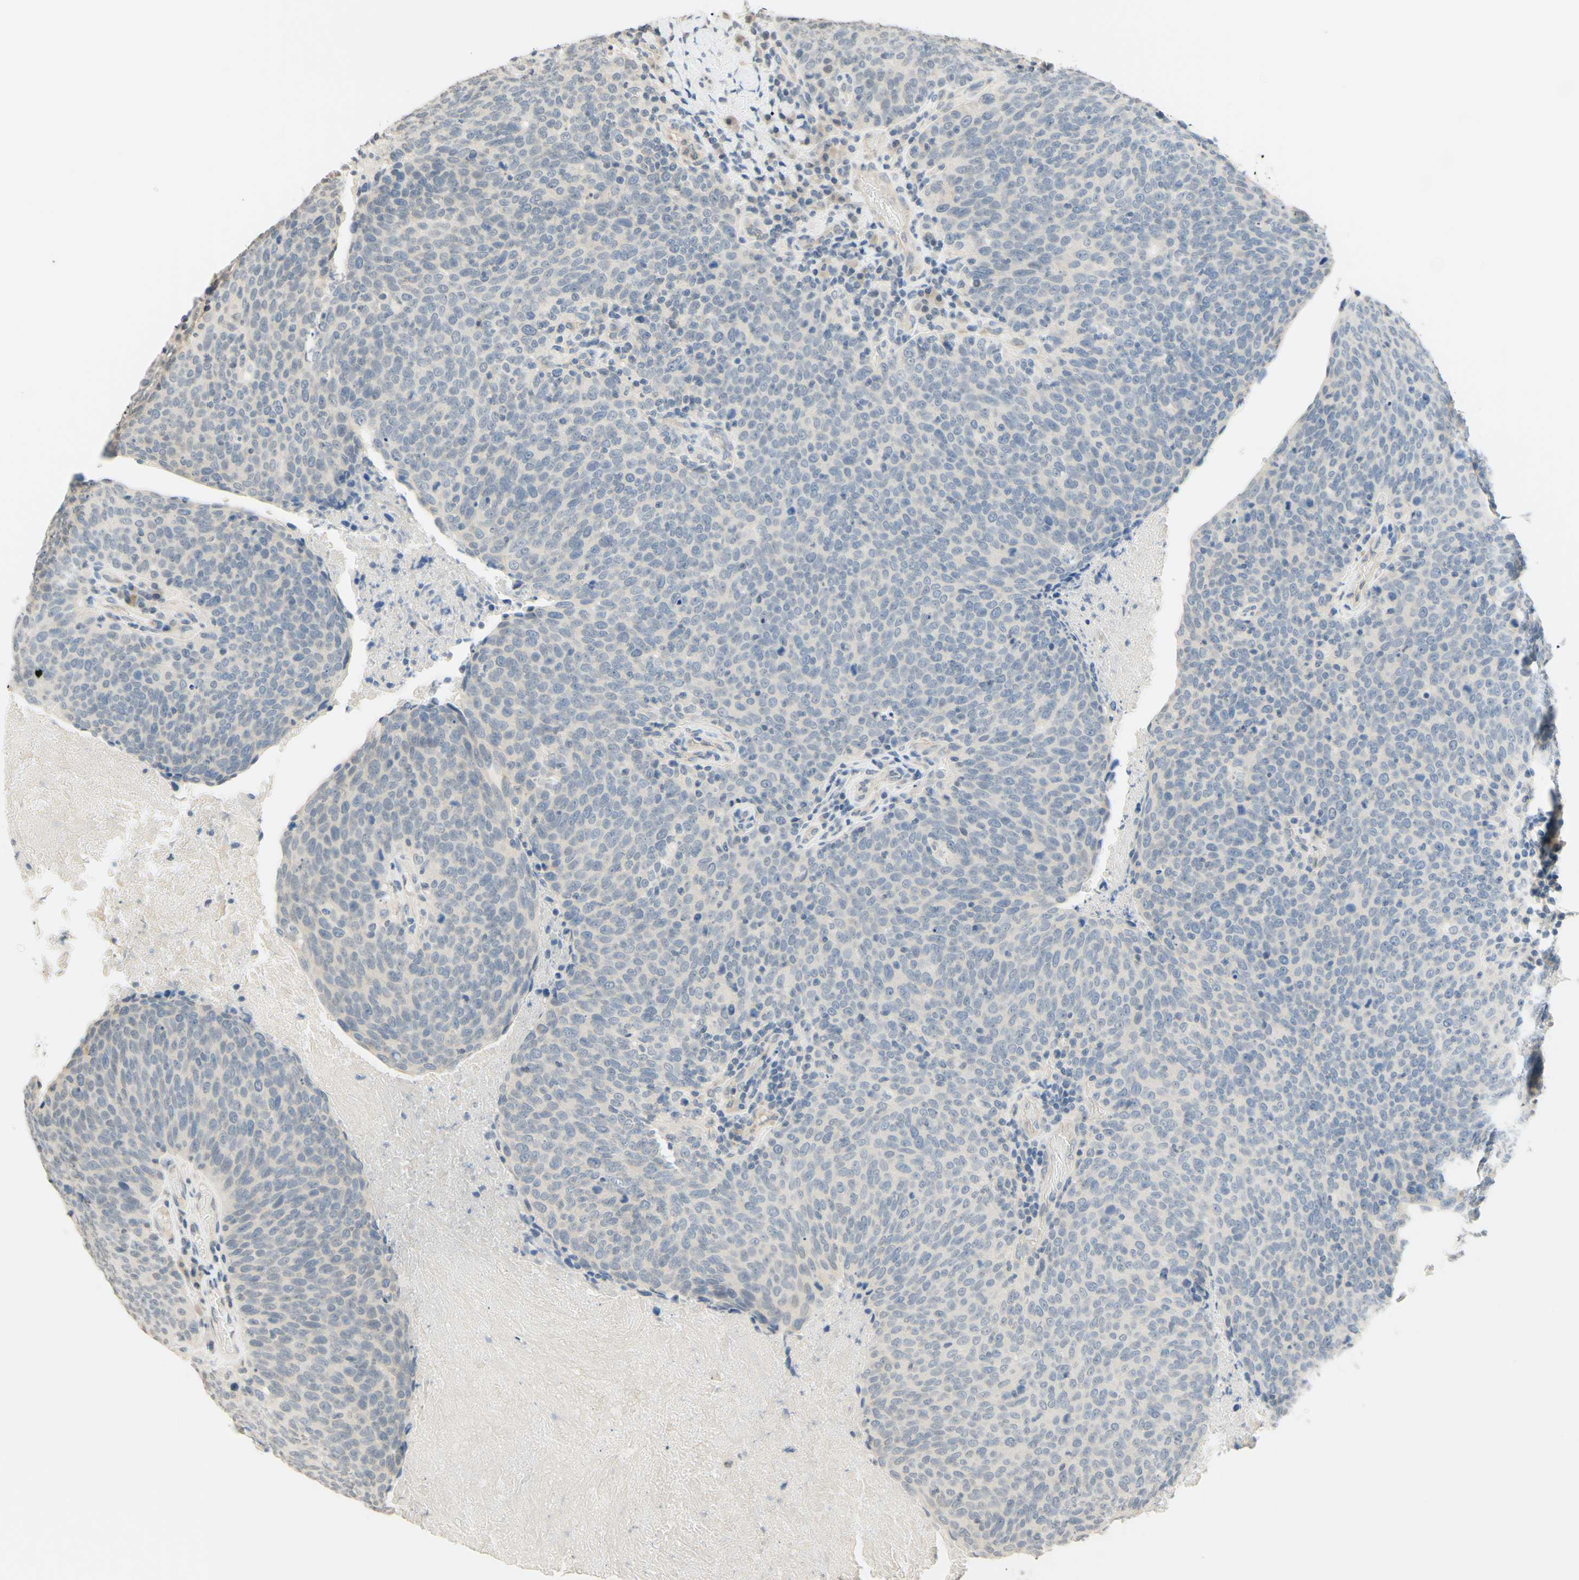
{"staining": {"intensity": "negative", "quantity": "none", "location": "none"}, "tissue": "head and neck cancer", "cell_type": "Tumor cells", "image_type": "cancer", "snomed": [{"axis": "morphology", "description": "Squamous cell carcinoma, NOS"}, {"axis": "morphology", "description": "Squamous cell carcinoma, metastatic, NOS"}, {"axis": "topography", "description": "Lymph node"}, {"axis": "topography", "description": "Head-Neck"}], "caption": "IHC image of head and neck cancer stained for a protein (brown), which reveals no expression in tumor cells.", "gene": "MAG", "patient": {"sex": "male", "age": 62}}